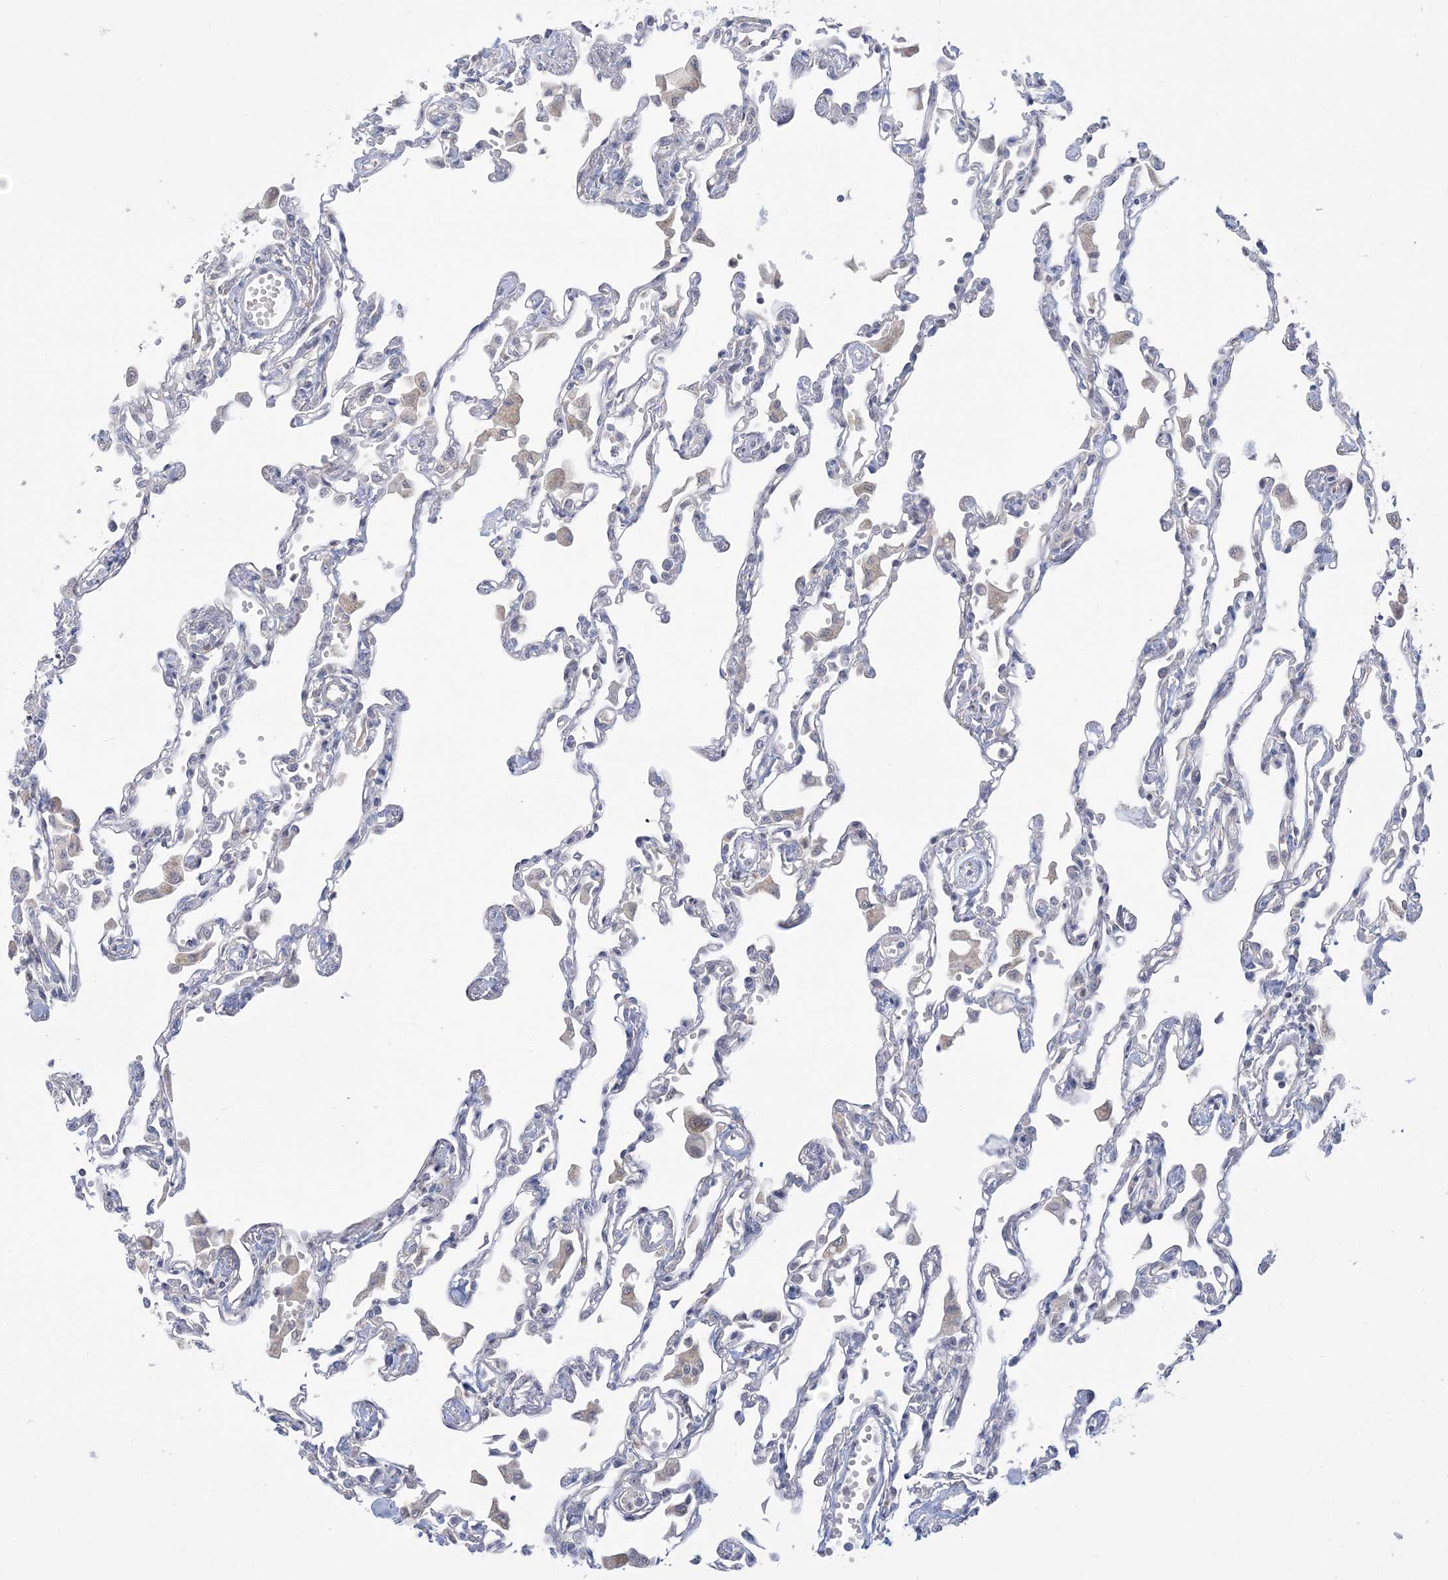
{"staining": {"intensity": "negative", "quantity": "none", "location": "none"}, "tissue": "lung", "cell_type": "Alveolar cells", "image_type": "normal", "snomed": [{"axis": "morphology", "description": "Normal tissue, NOS"}, {"axis": "topography", "description": "Bronchus"}, {"axis": "topography", "description": "Lung"}], "caption": "A histopathology image of lung stained for a protein displays no brown staining in alveolar cells.", "gene": "FARSB", "patient": {"sex": "female", "age": 49}}